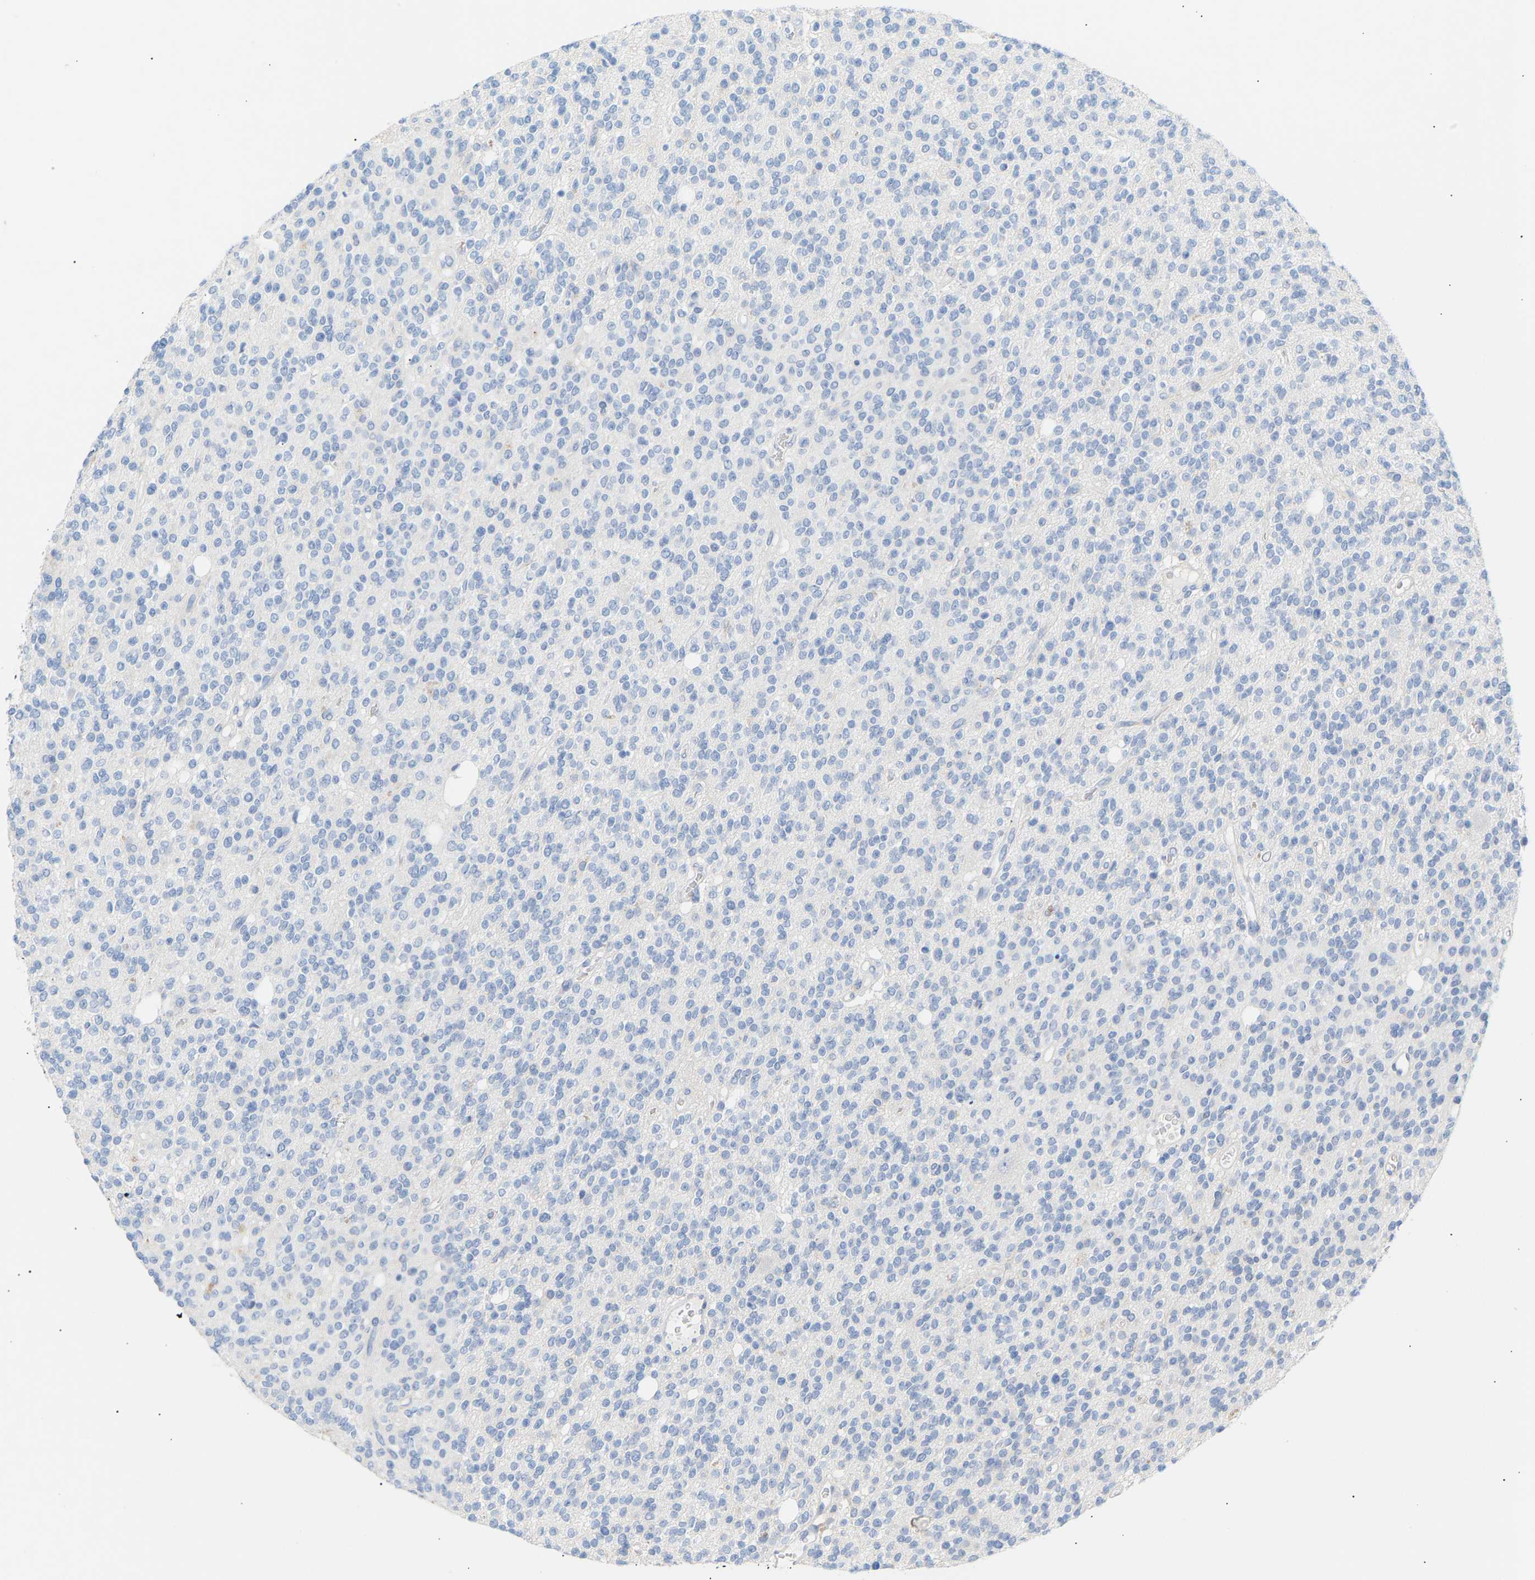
{"staining": {"intensity": "negative", "quantity": "none", "location": "none"}, "tissue": "glioma", "cell_type": "Tumor cells", "image_type": "cancer", "snomed": [{"axis": "morphology", "description": "Glioma, malignant, High grade"}, {"axis": "topography", "description": "Brain"}], "caption": "This is an immunohistochemistry histopathology image of glioma. There is no staining in tumor cells.", "gene": "PEX1", "patient": {"sex": "male", "age": 34}}